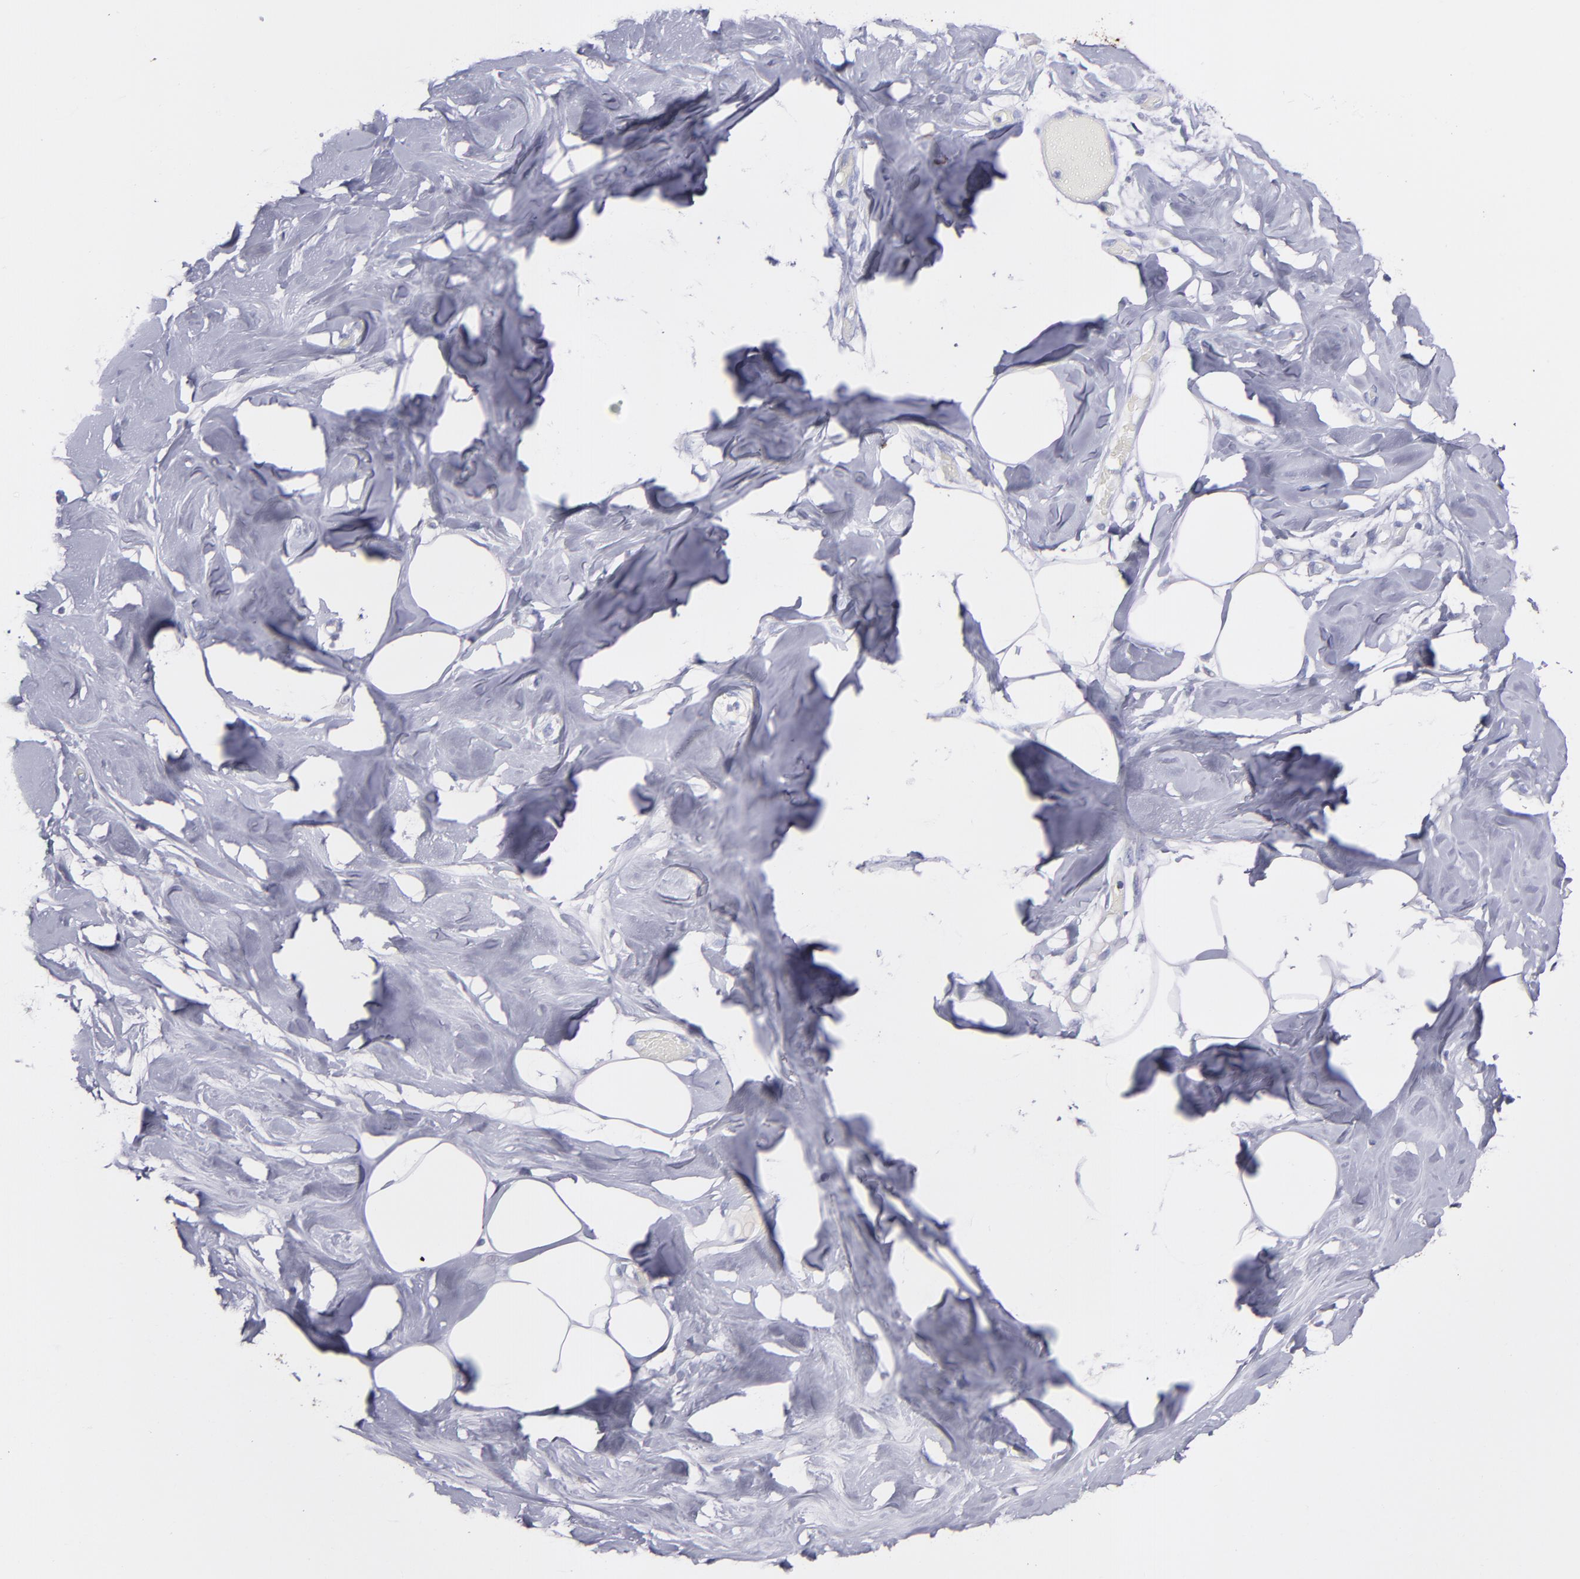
{"staining": {"intensity": "negative", "quantity": "none", "location": "none"}, "tissue": "breast", "cell_type": "Adipocytes", "image_type": "normal", "snomed": [{"axis": "morphology", "description": "Normal tissue, NOS"}, {"axis": "topography", "description": "Breast"}, {"axis": "topography", "description": "Soft tissue"}], "caption": "Image shows no protein expression in adipocytes of benign breast. (DAB immunohistochemistry (IHC), high magnification).", "gene": "SNAP25", "patient": {"sex": "female", "age": 25}}